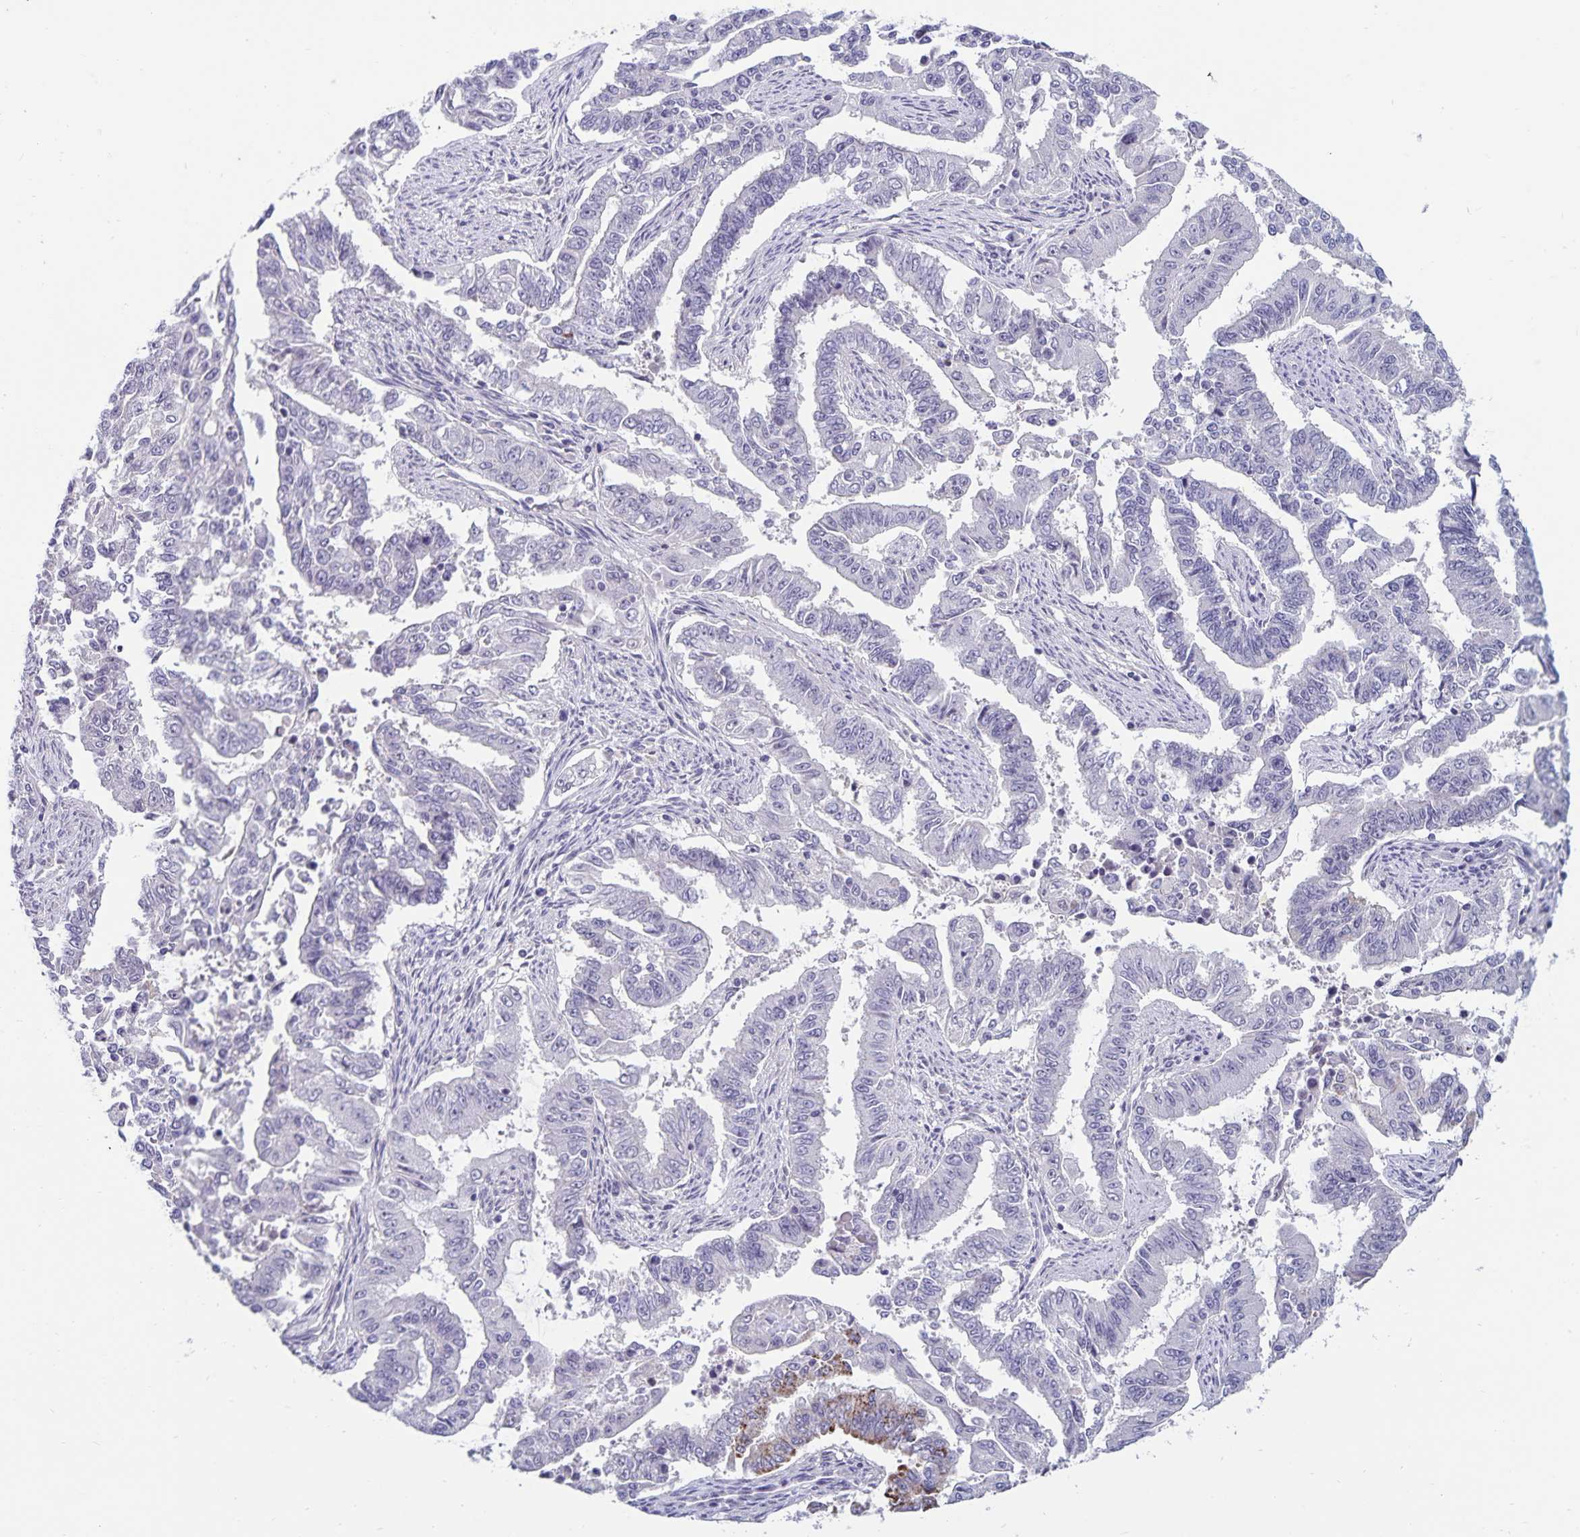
{"staining": {"intensity": "negative", "quantity": "none", "location": "none"}, "tissue": "endometrial cancer", "cell_type": "Tumor cells", "image_type": "cancer", "snomed": [{"axis": "morphology", "description": "Adenocarcinoma, NOS"}, {"axis": "topography", "description": "Uterus"}], "caption": "Micrograph shows no protein positivity in tumor cells of adenocarcinoma (endometrial) tissue.", "gene": "CDKN2B", "patient": {"sex": "female", "age": 59}}